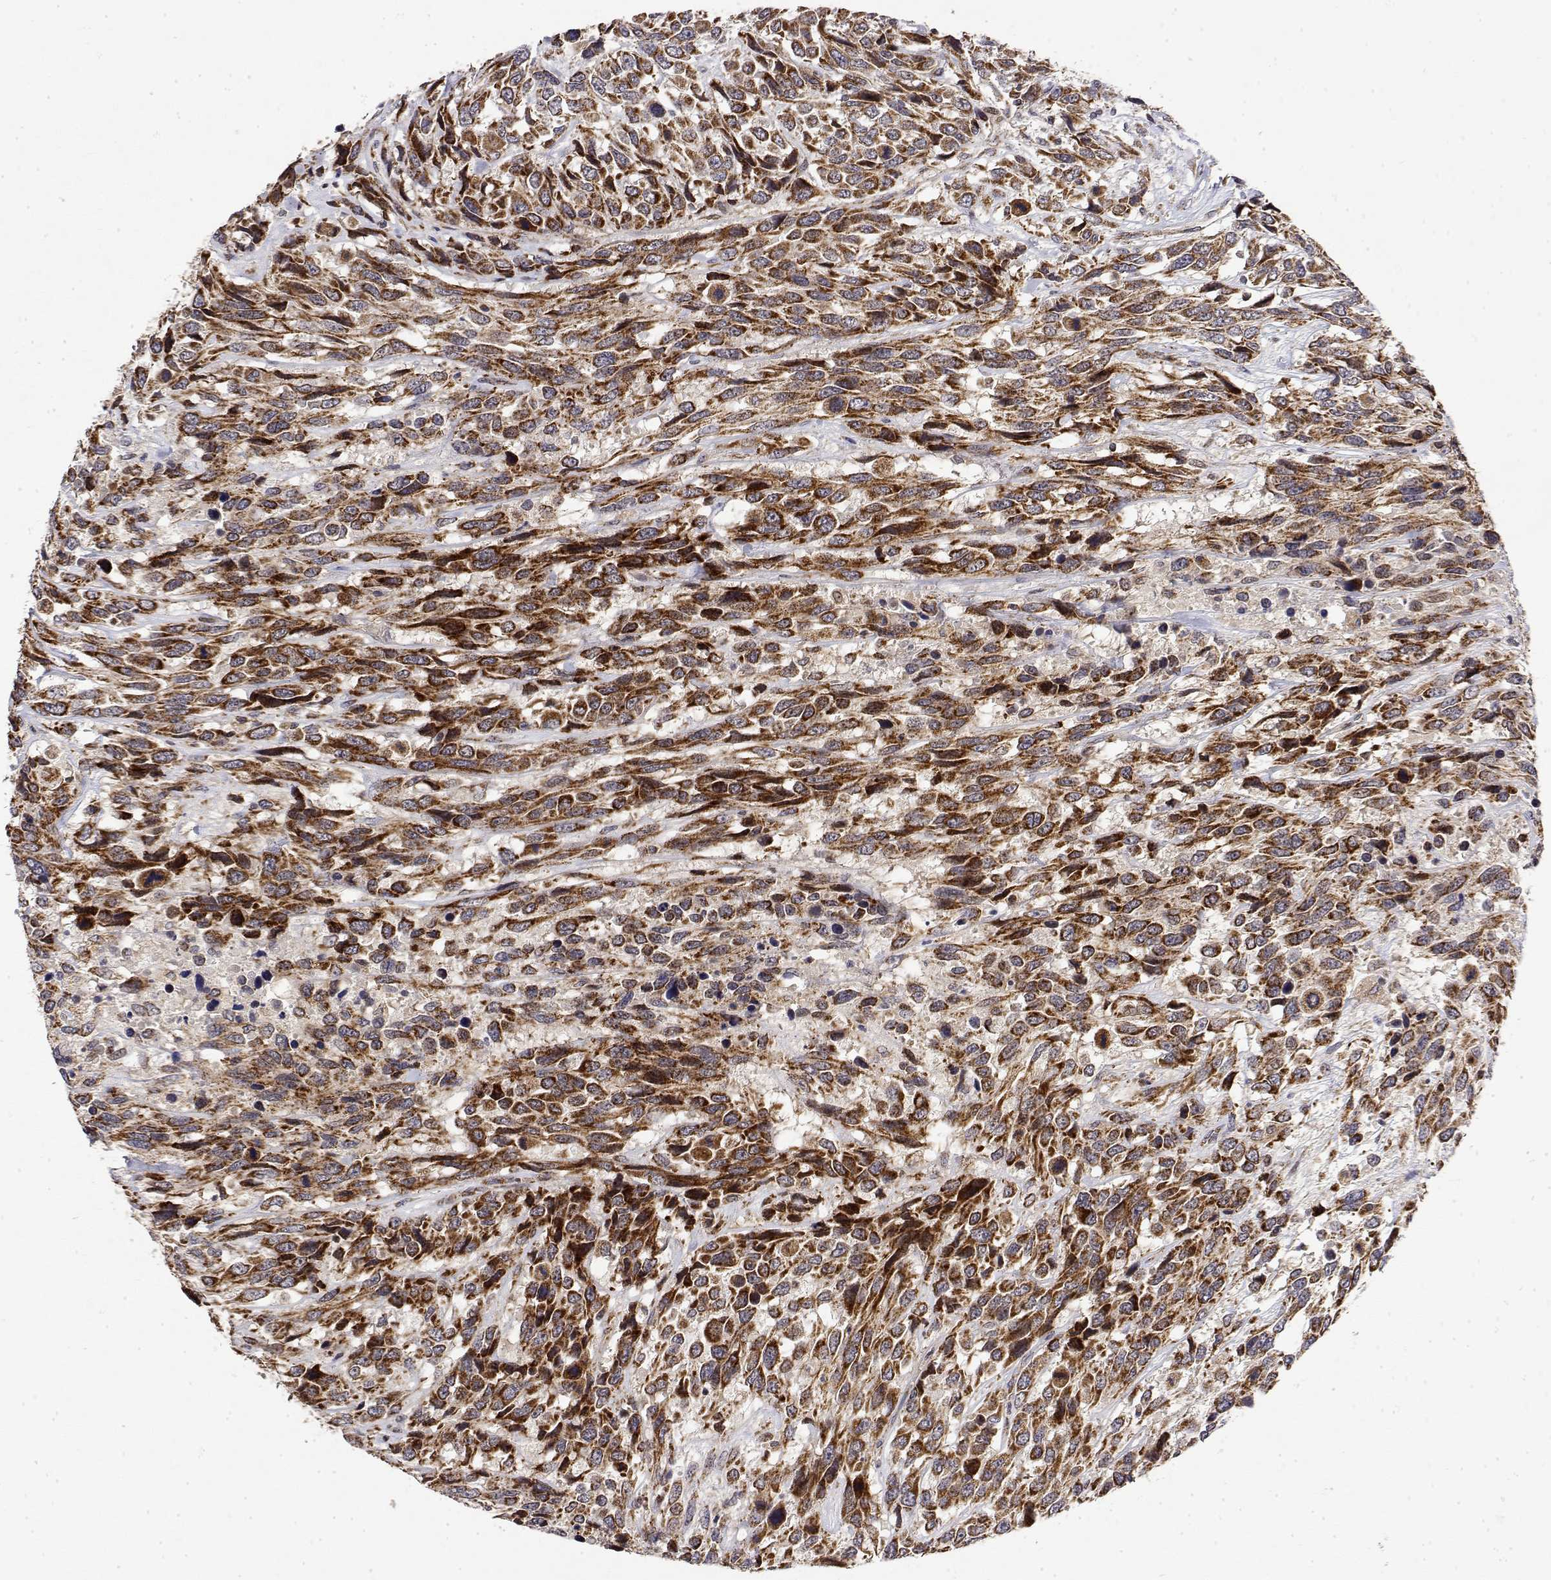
{"staining": {"intensity": "strong", "quantity": ">75%", "location": "cytoplasmic/membranous"}, "tissue": "urothelial cancer", "cell_type": "Tumor cells", "image_type": "cancer", "snomed": [{"axis": "morphology", "description": "Urothelial carcinoma, High grade"}, {"axis": "topography", "description": "Urinary bladder"}], "caption": "Protein analysis of urothelial carcinoma (high-grade) tissue exhibits strong cytoplasmic/membranous staining in about >75% of tumor cells. (Stains: DAB (3,3'-diaminobenzidine) in brown, nuclei in blue, Microscopy: brightfield microscopy at high magnification).", "gene": "GADD45GIP1", "patient": {"sex": "female", "age": 70}}